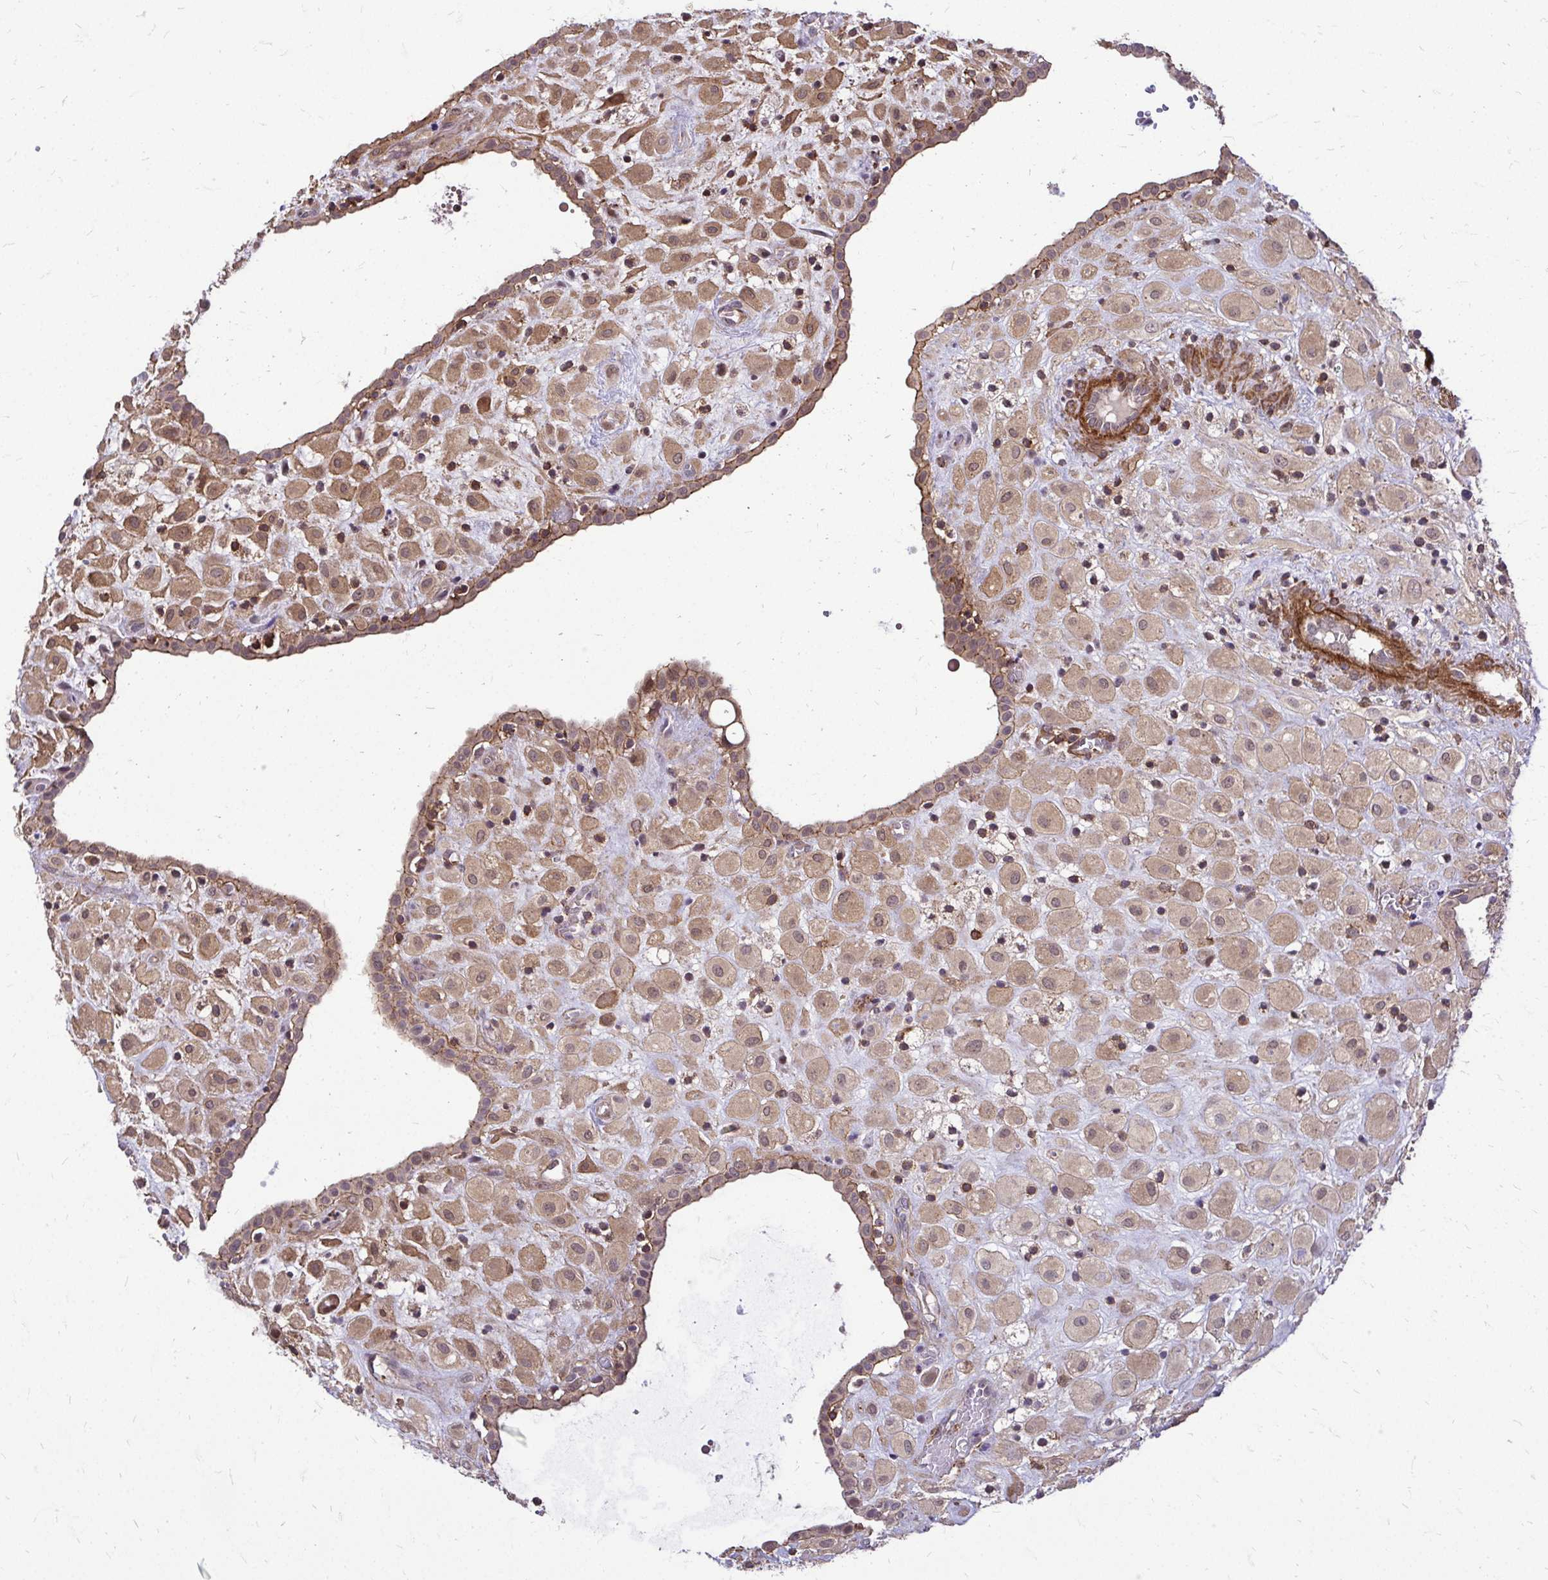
{"staining": {"intensity": "moderate", "quantity": ">75%", "location": "cytoplasmic/membranous"}, "tissue": "placenta", "cell_type": "Decidual cells", "image_type": "normal", "snomed": [{"axis": "morphology", "description": "Normal tissue, NOS"}, {"axis": "topography", "description": "Placenta"}], "caption": "Placenta was stained to show a protein in brown. There is medium levels of moderate cytoplasmic/membranous staining in approximately >75% of decidual cells.", "gene": "TRIP6", "patient": {"sex": "female", "age": 24}}